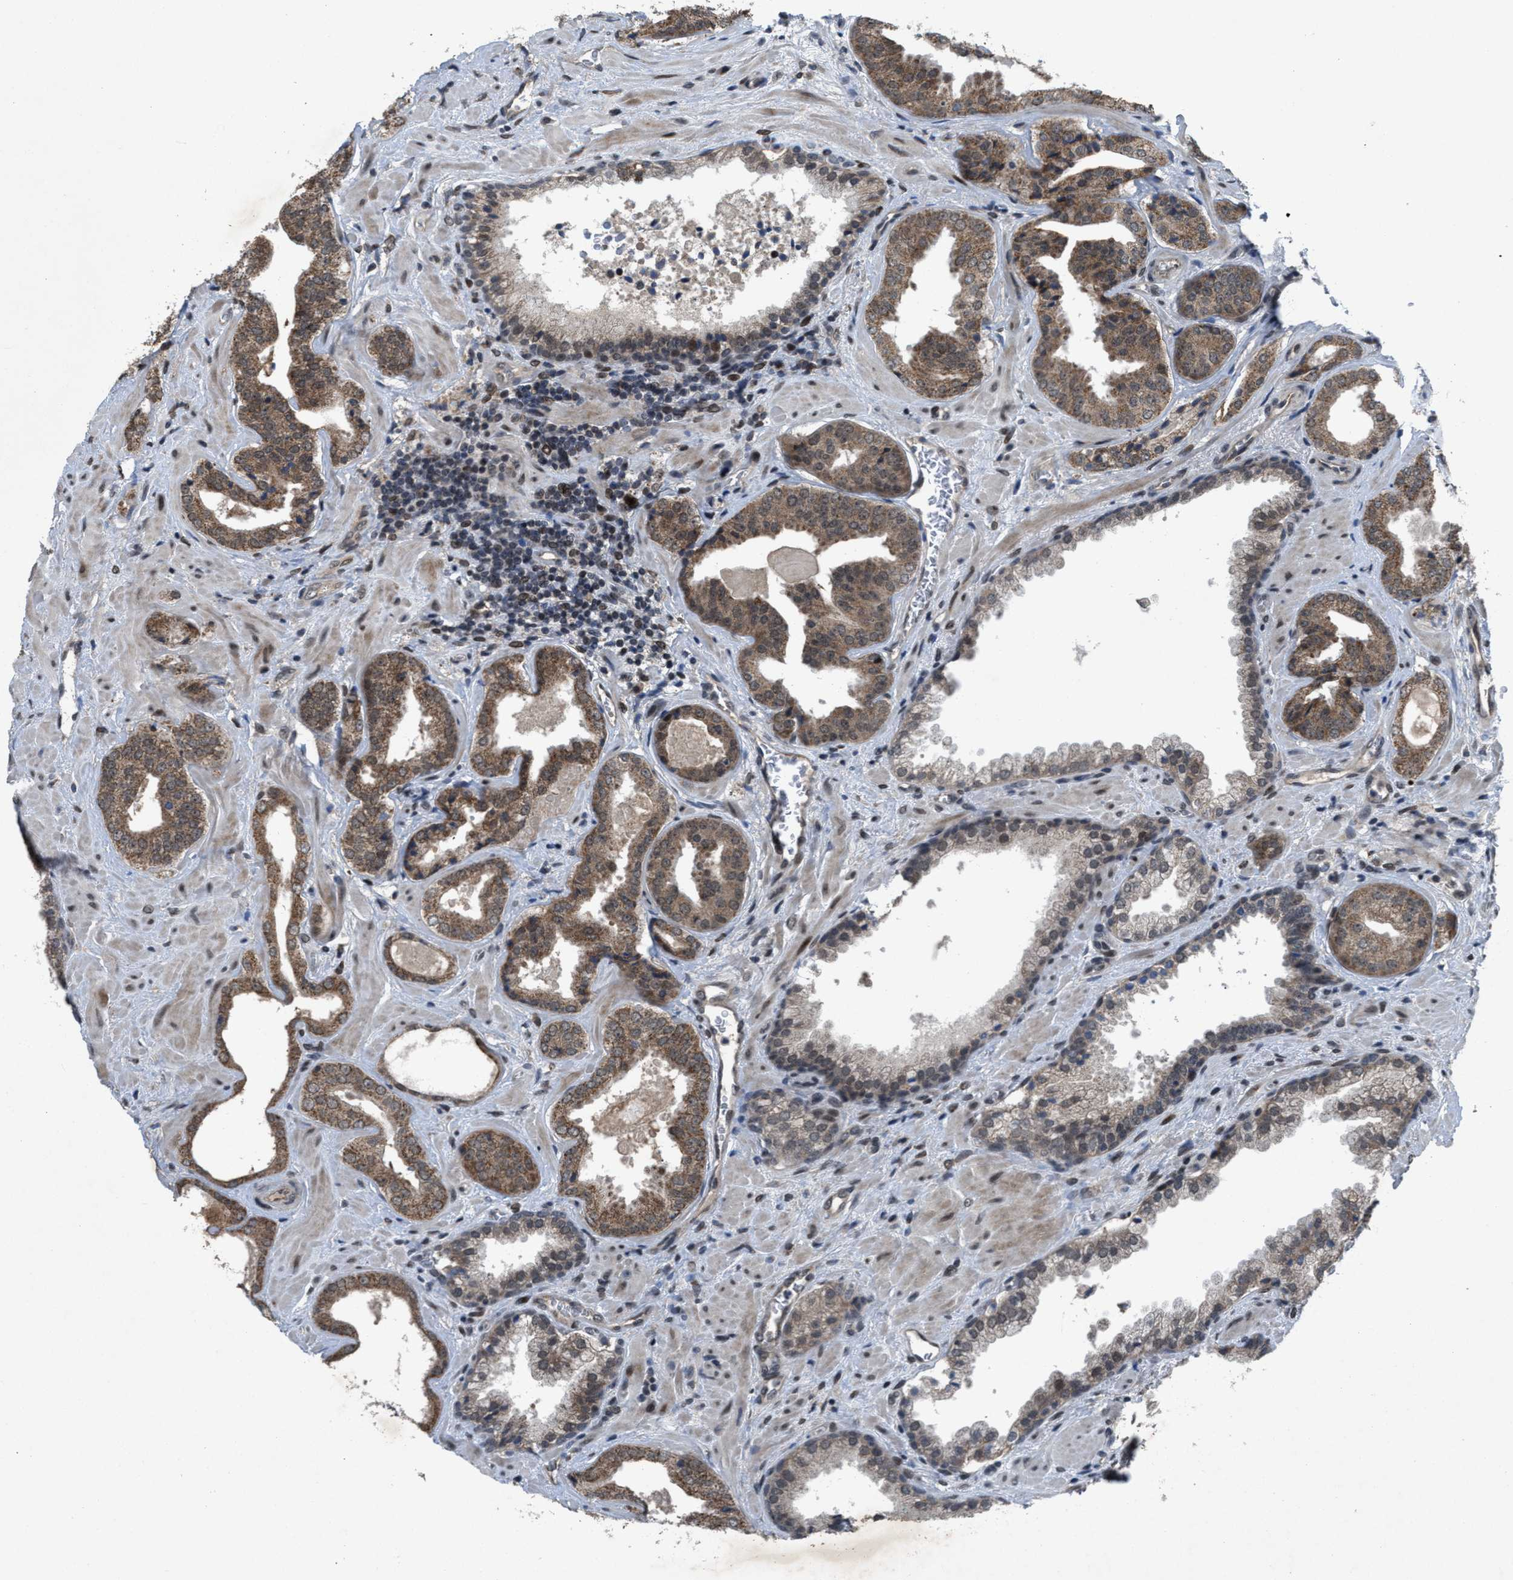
{"staining": {"intensity": "moderate", "quantity": ">75%", "location": "cytoplasmic/membranous"}, "tissue": "prostate cancer", "cell_type": "Tumor cells", "image_type": "cancer", "snomed": [{"axis": "morphology", "description": "Adenocarcinoma, Low grade"}, {"axis": "topography", "description": "Prostate"}], "caption": "IHC micrograph of human prostate cancer (adenocarcinoma (low-grade)) stained for a protein (brown), which reveals medium levels of moderate cytoplasmic/membranous staining in about >75% of tumor cells.", "gene": "ZNHIT1", "patient": {"sex": "male", "age": 71}}